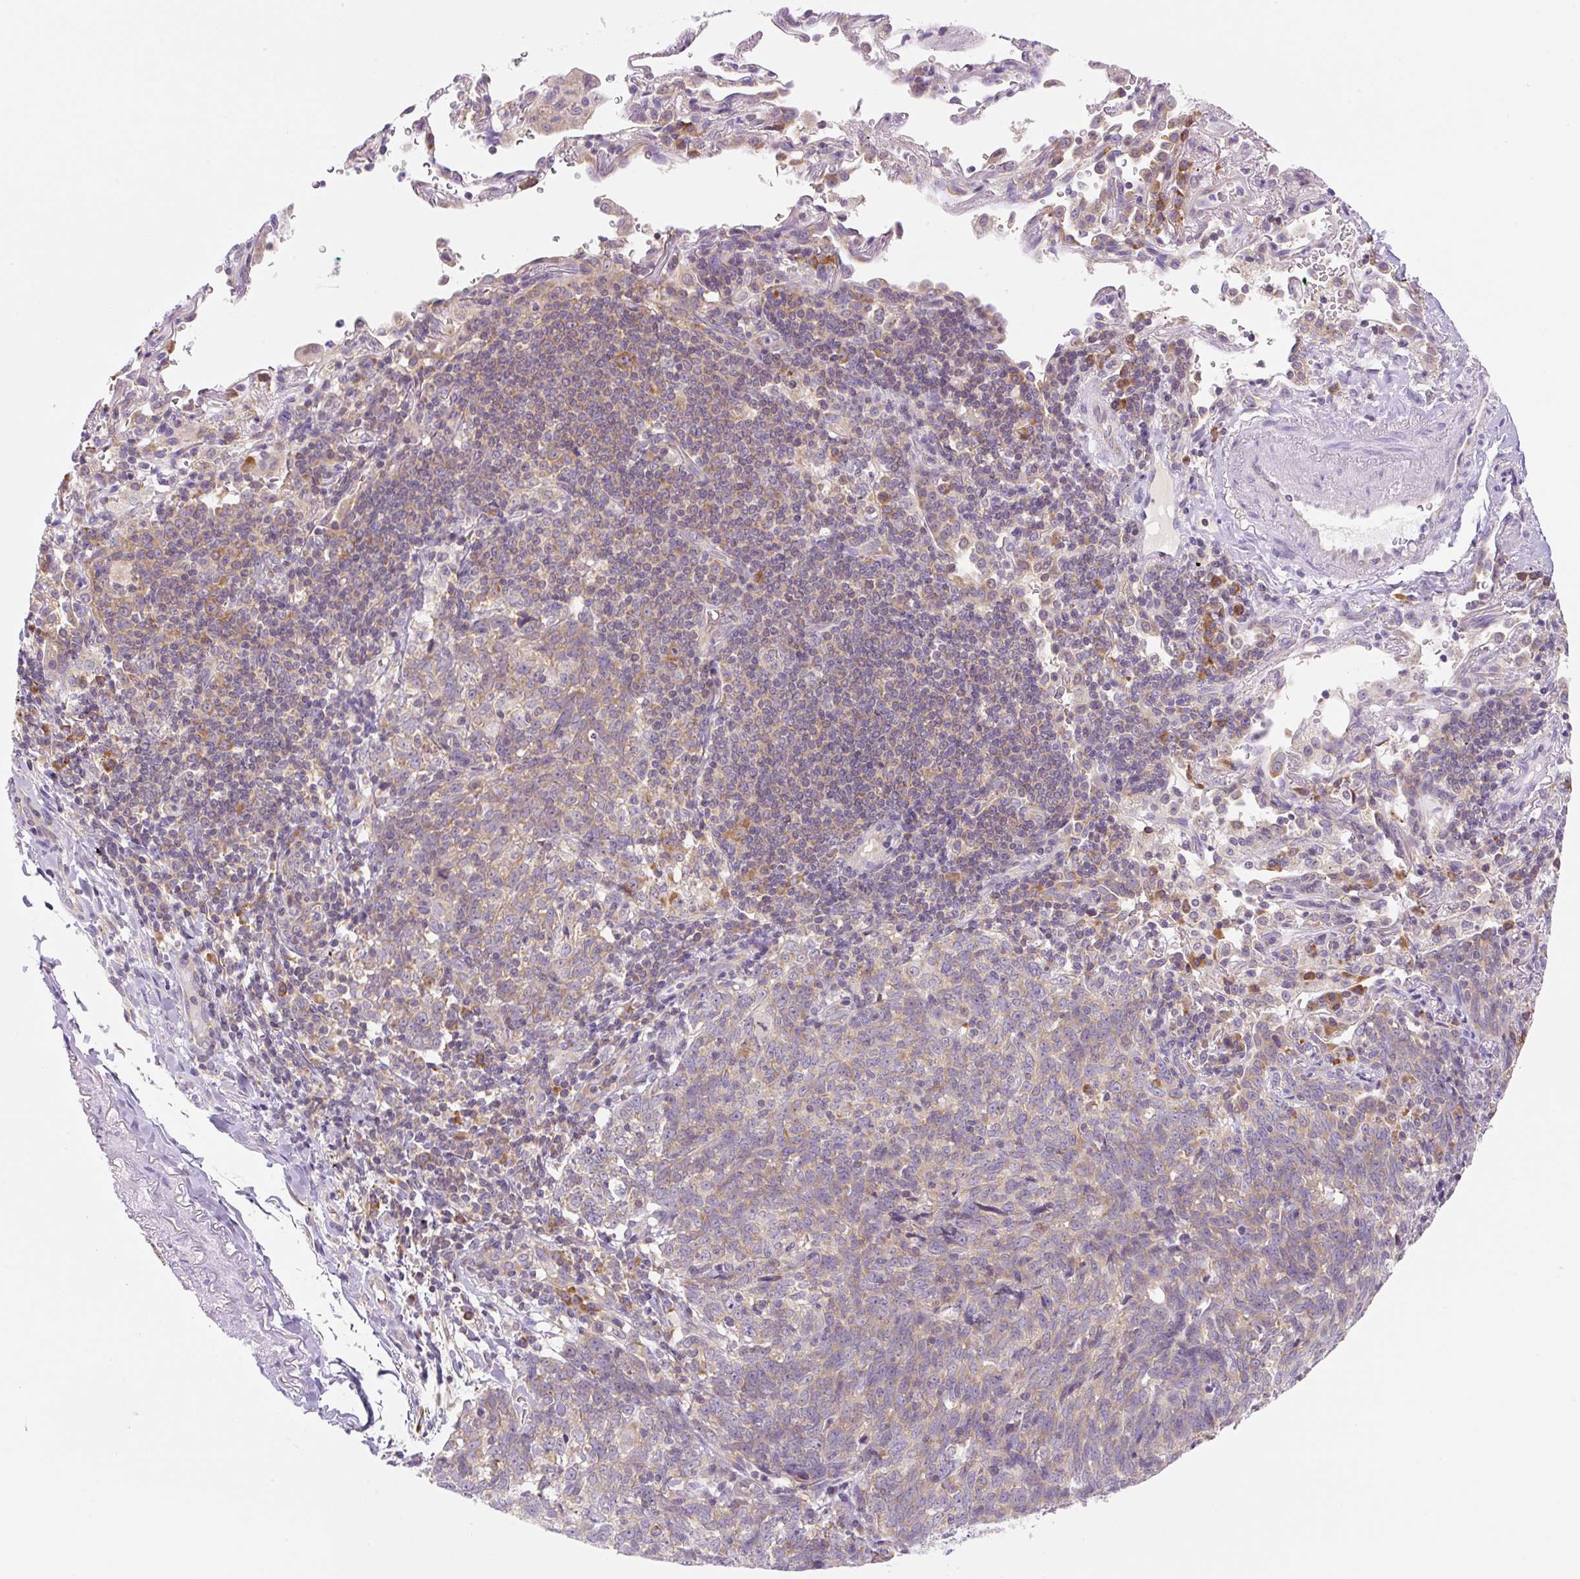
{"staining": {"intensity": "weak", "quantity": ">75%", "location": "cytoplasmic/membranous"}, "tissue": "lung cancer", "cell_type": "Tumor cells", "image_type": "cancer", "snomed": [{"axis": "morphology", "description": "Squamous cell carcinoma, NOS"}, {"axis": "topography", "description": "Lung"}], "caption": "This is an image of immunohistochemistry (IHC) staining of lung squamous cell carcinoma, which shows weak staining in the cytoplasmic/membranous of tumor cells.", "gene": "RPL18A", "patient": {"sex": "female", "age": 72}}